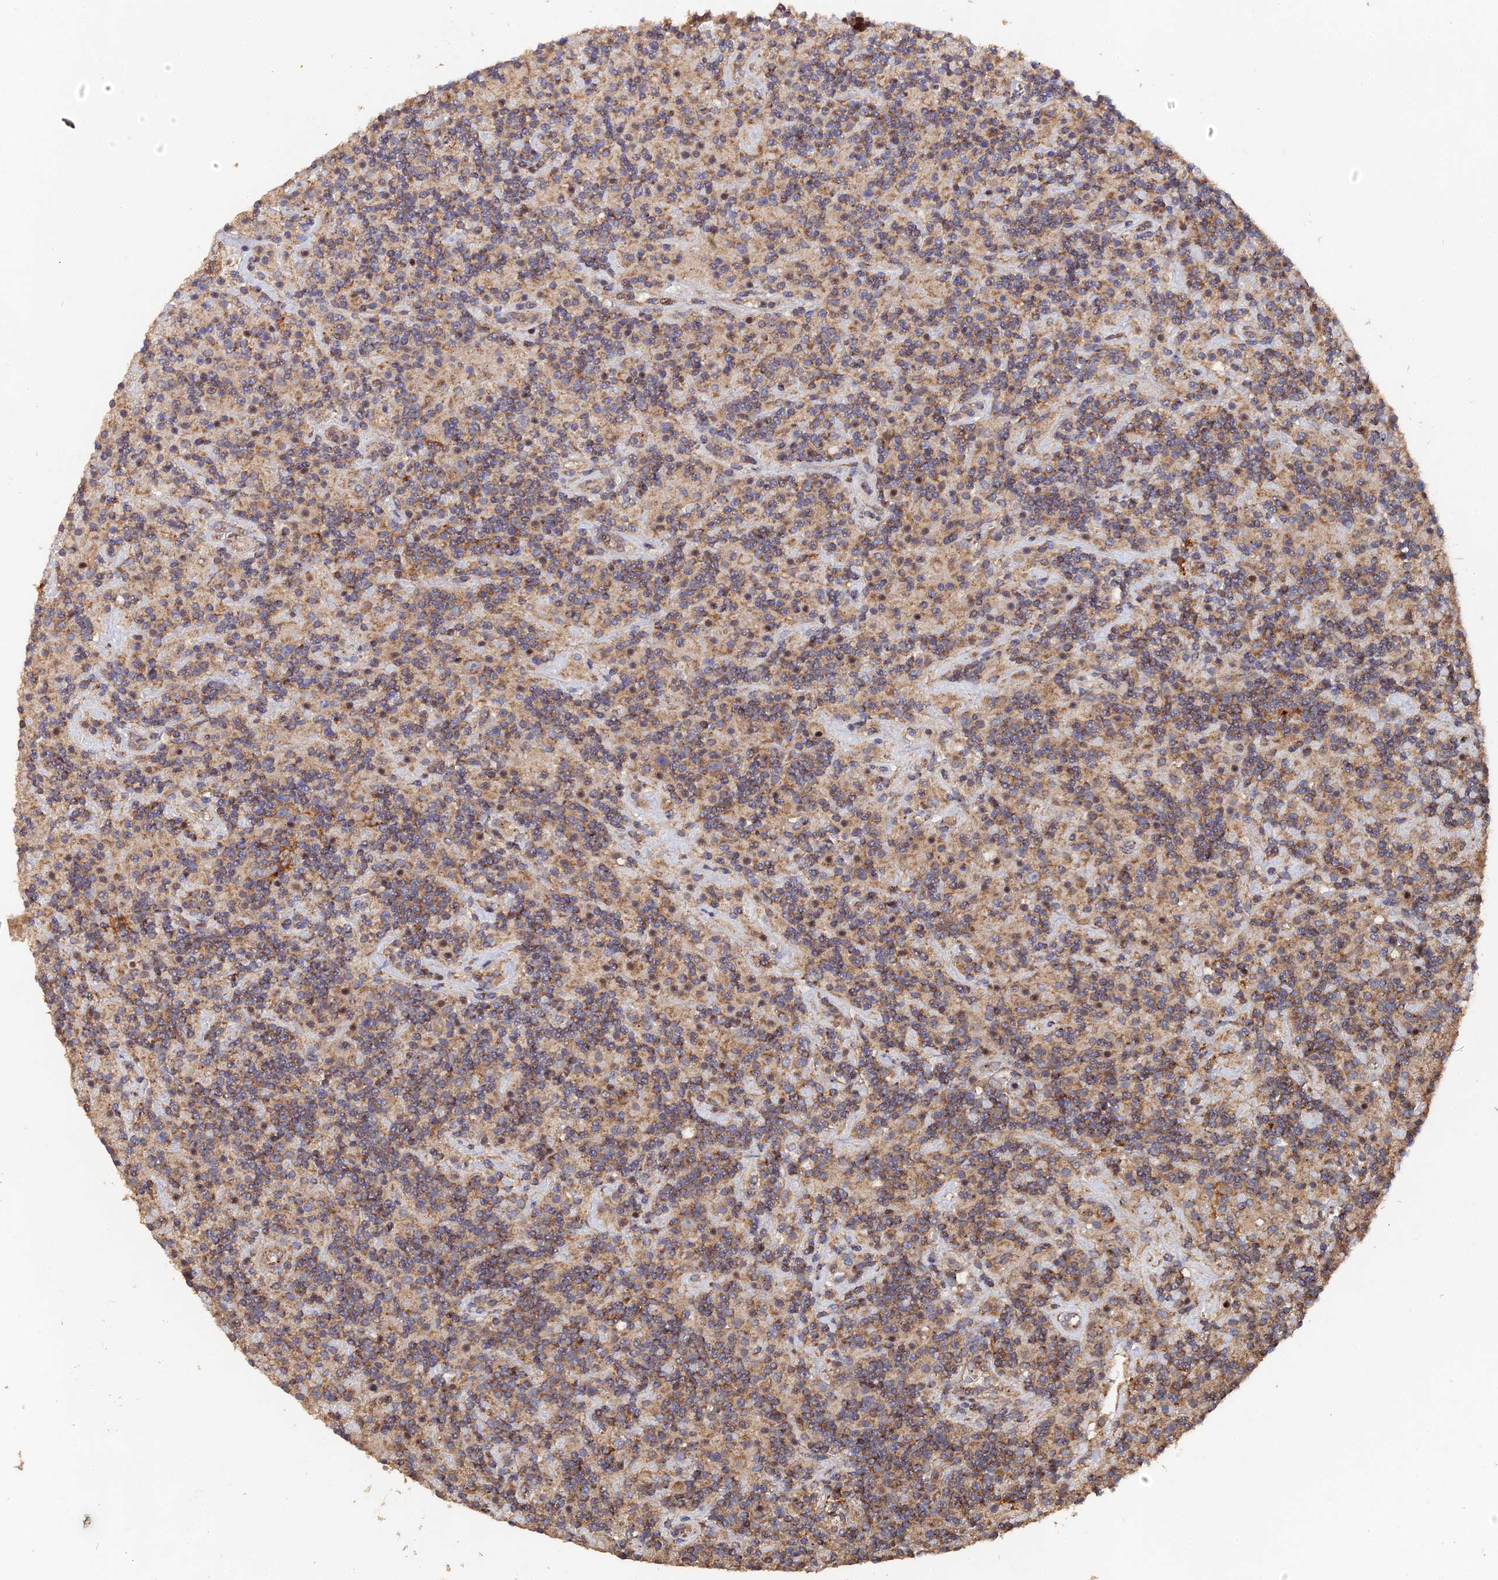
{"staining": {"intensity": "moderate", "quantity": ">75%", "location": "cytoplasmic/membranous"}, "tissue": "lymphoma", "cell_type": "Tumor cells", "image_type": "cancer", "snomed": [{"axis": "morphology", "description": "Hodgkin's disease, NOS"}, {"axis": "topography", "description": "Lymph node"}], "caption": "The histopathology image exhibits staining of lymphoma, revealing moderate cytoplasmic/membranous protein positivity (brown color) within tumor cells.", "gene": "SPANXN4", "patient": {"sex": "male", "age": 70}}